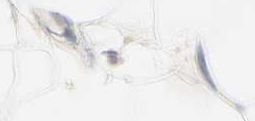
{"staining": {"intensity": "negative", "quantity": "none", "location": "none"}, "tissue": "adipose tissue", "cell_type": "Adipocytes", "image_type": "normal", "snomed": [{"axis": "morphology", "description": "Normal tissue, NOS"}, {"axis": "morphology", "description": "Duct carcinoma"}, {"axis": "topography", "description": "Breast"}, {"axis": "topography", "description": "Adipose tissue"}], "caption": "This is an immunohistochemistry (IHC) micrograph of unremarkable human adipose tissue. There is no positivity in adipocytes.", "gene": "FCGBP", "patient": {"sex": "female", "age": 37}}